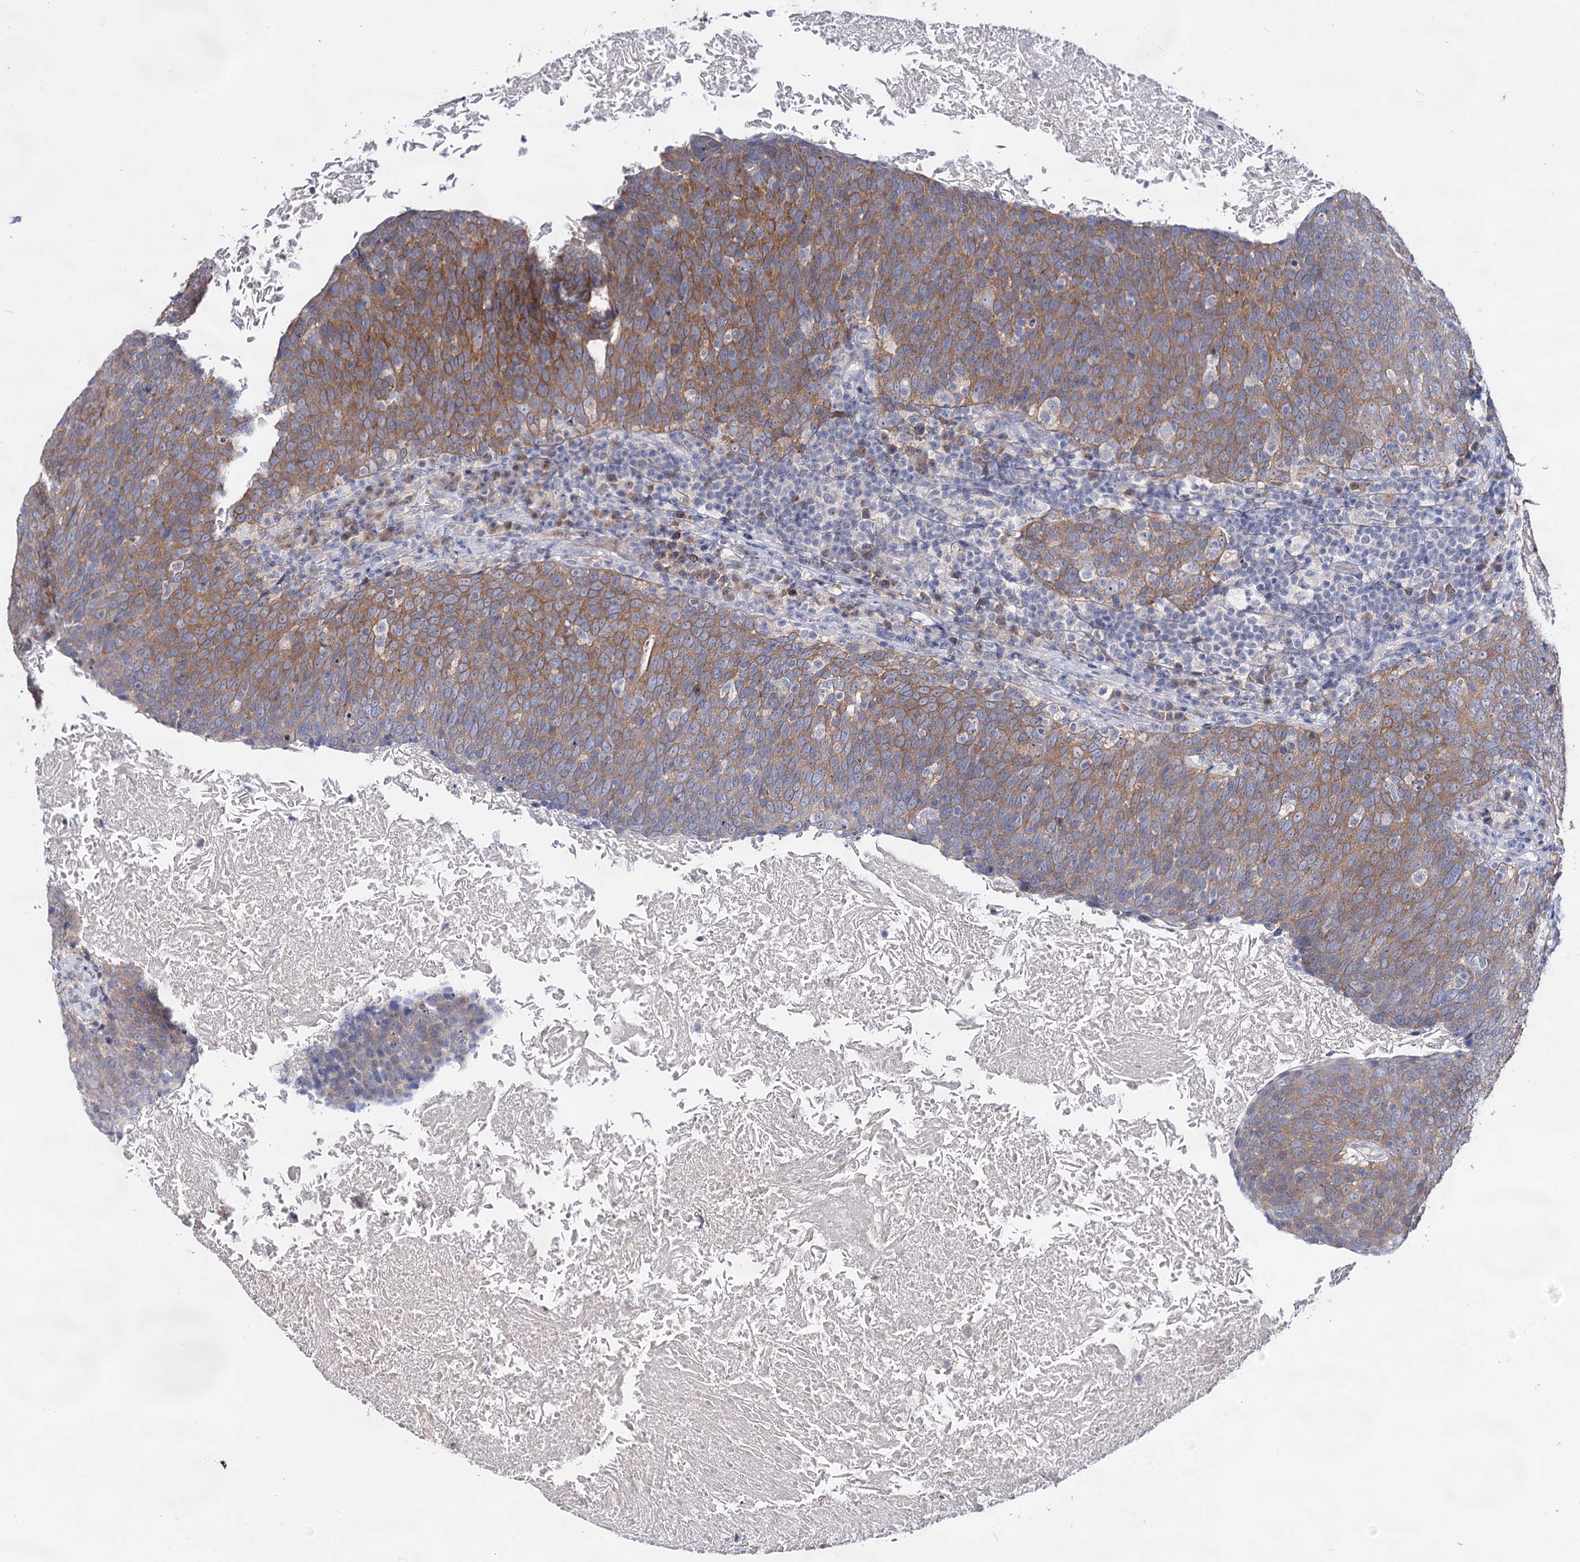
{"staining": {"intensity": "moderate", "quantity": ">75%", "location": "cytoplasmic/membranous"}, "tissue": "head and neck cancer", "cell_type": "Tumor cells", "image_type": "cancer", "snomed": [{"axis": "morphology", "description": "Squamous cell carcinoma, NOS"}, {"axis": "morphology", "description": "Squamous cell carcinoma, metastatic, NOS"}, {"axis": "topography", "description": "Lymph node"}, {"axis": "topography", "description": "Head-Neck"}], "caption": "A brown stain shows moderate cytoplasmic/membranous staining of a protein in metastatic squamous cell carcinoma (head and neck) tumor cells.", "gene": "ARFIP2", "patient": {"sex": "male", "age": 62}}